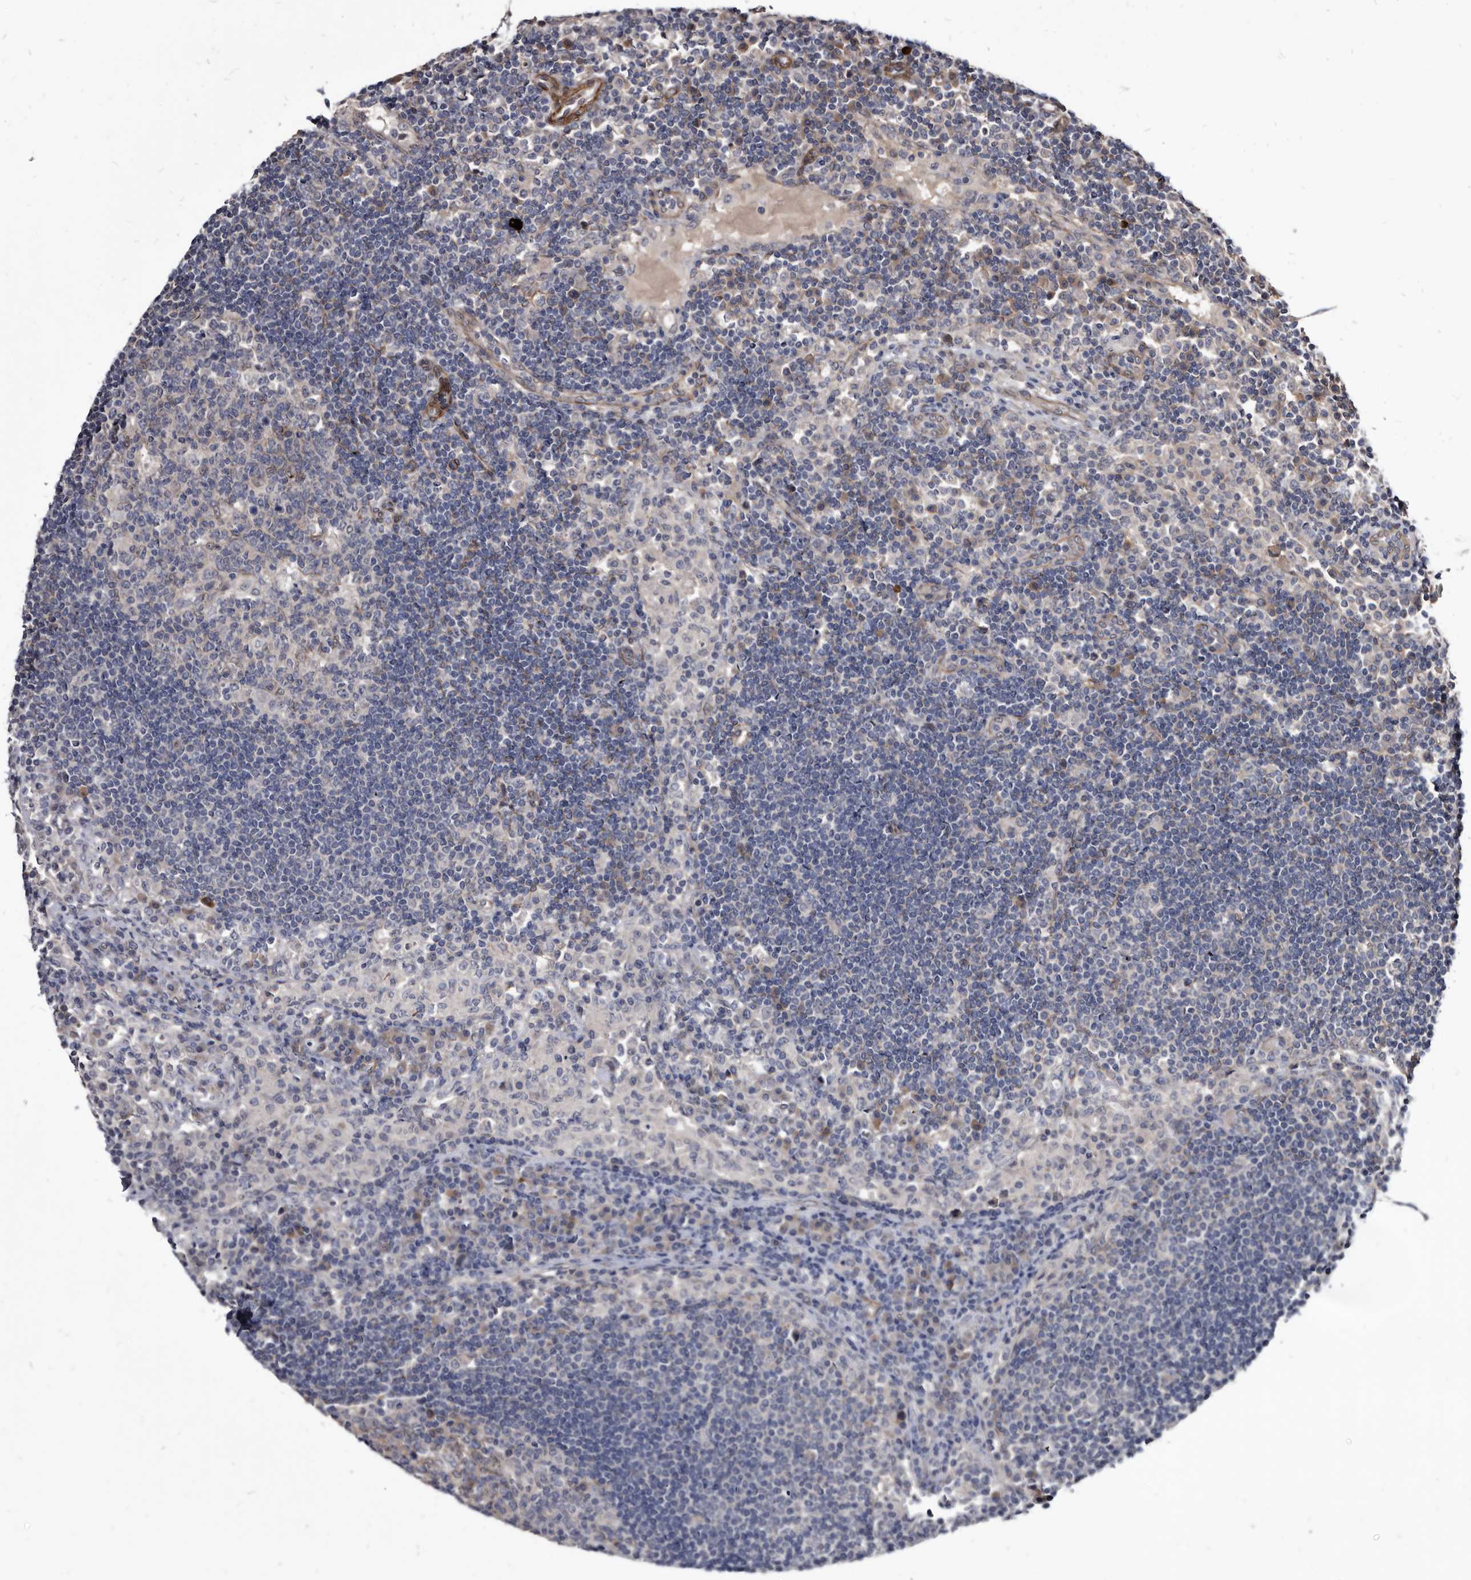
{"staining": {"intensity": "negative", "quantity": "none", "location": "none"}, "tissue": "lymph node", "cell_type": "Germinal center cells", "image_type": "normal", "snomed": [{"axis": "morphology", "description": "Normal tissue, NOS"}, {"axis": "topography", "description": "Lymph node"}], "caption": "Germinal center cells show no significant expression in normal lymph node. (DAB (3,3'-diaminobenzidine) immunohistochemistry visualized using brightfield microscopy, high magnification).", "gene": "PROM1", "patient": {"sex": "female", "age": 53}}